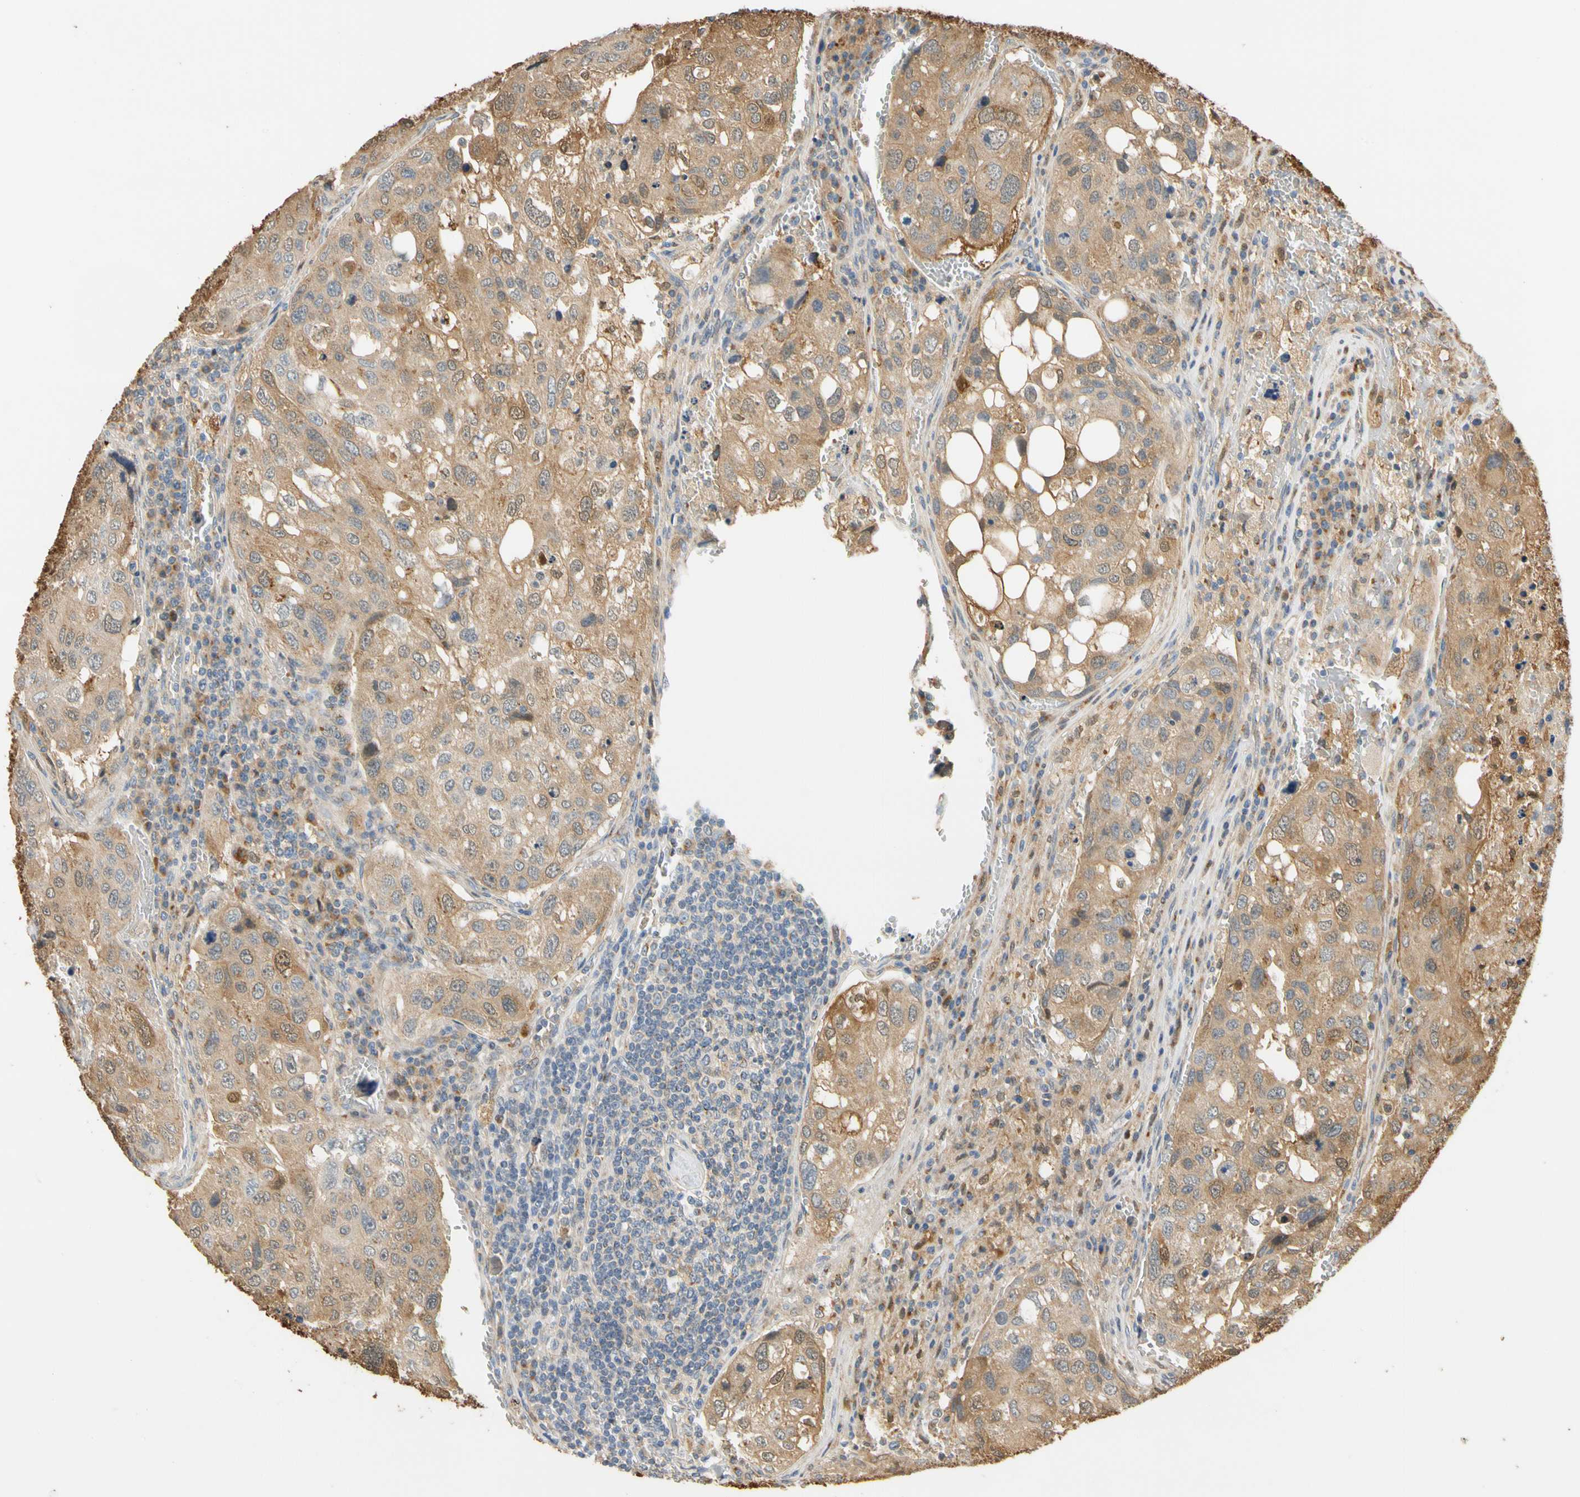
{"staining": {"intensity": "moderate", "quantity": ">75%", "location": "cytoplasmic/membranous"}, "tissue": "urothelial cancer", "cell_type": "Tumor cells", "image_type": "cancer", "snomed": [{"axis": "morphology", "description": "Urothelial carcinoma, High grade"}, {"axis": "topography", "description": "Lymph node"}, {"axis": "topography", "description": "Urinary bladder"}], "caption": "Immunohistochemical staining of human urothelial carcinoma (high-grade) shows medium levels of moderate cytoplasmic/membranous expression in approximately >75% of tumor cells. Nuclei are stained in blue.", "gene": "GPSM2", "patient": {"sex": "male", "age": 51}}